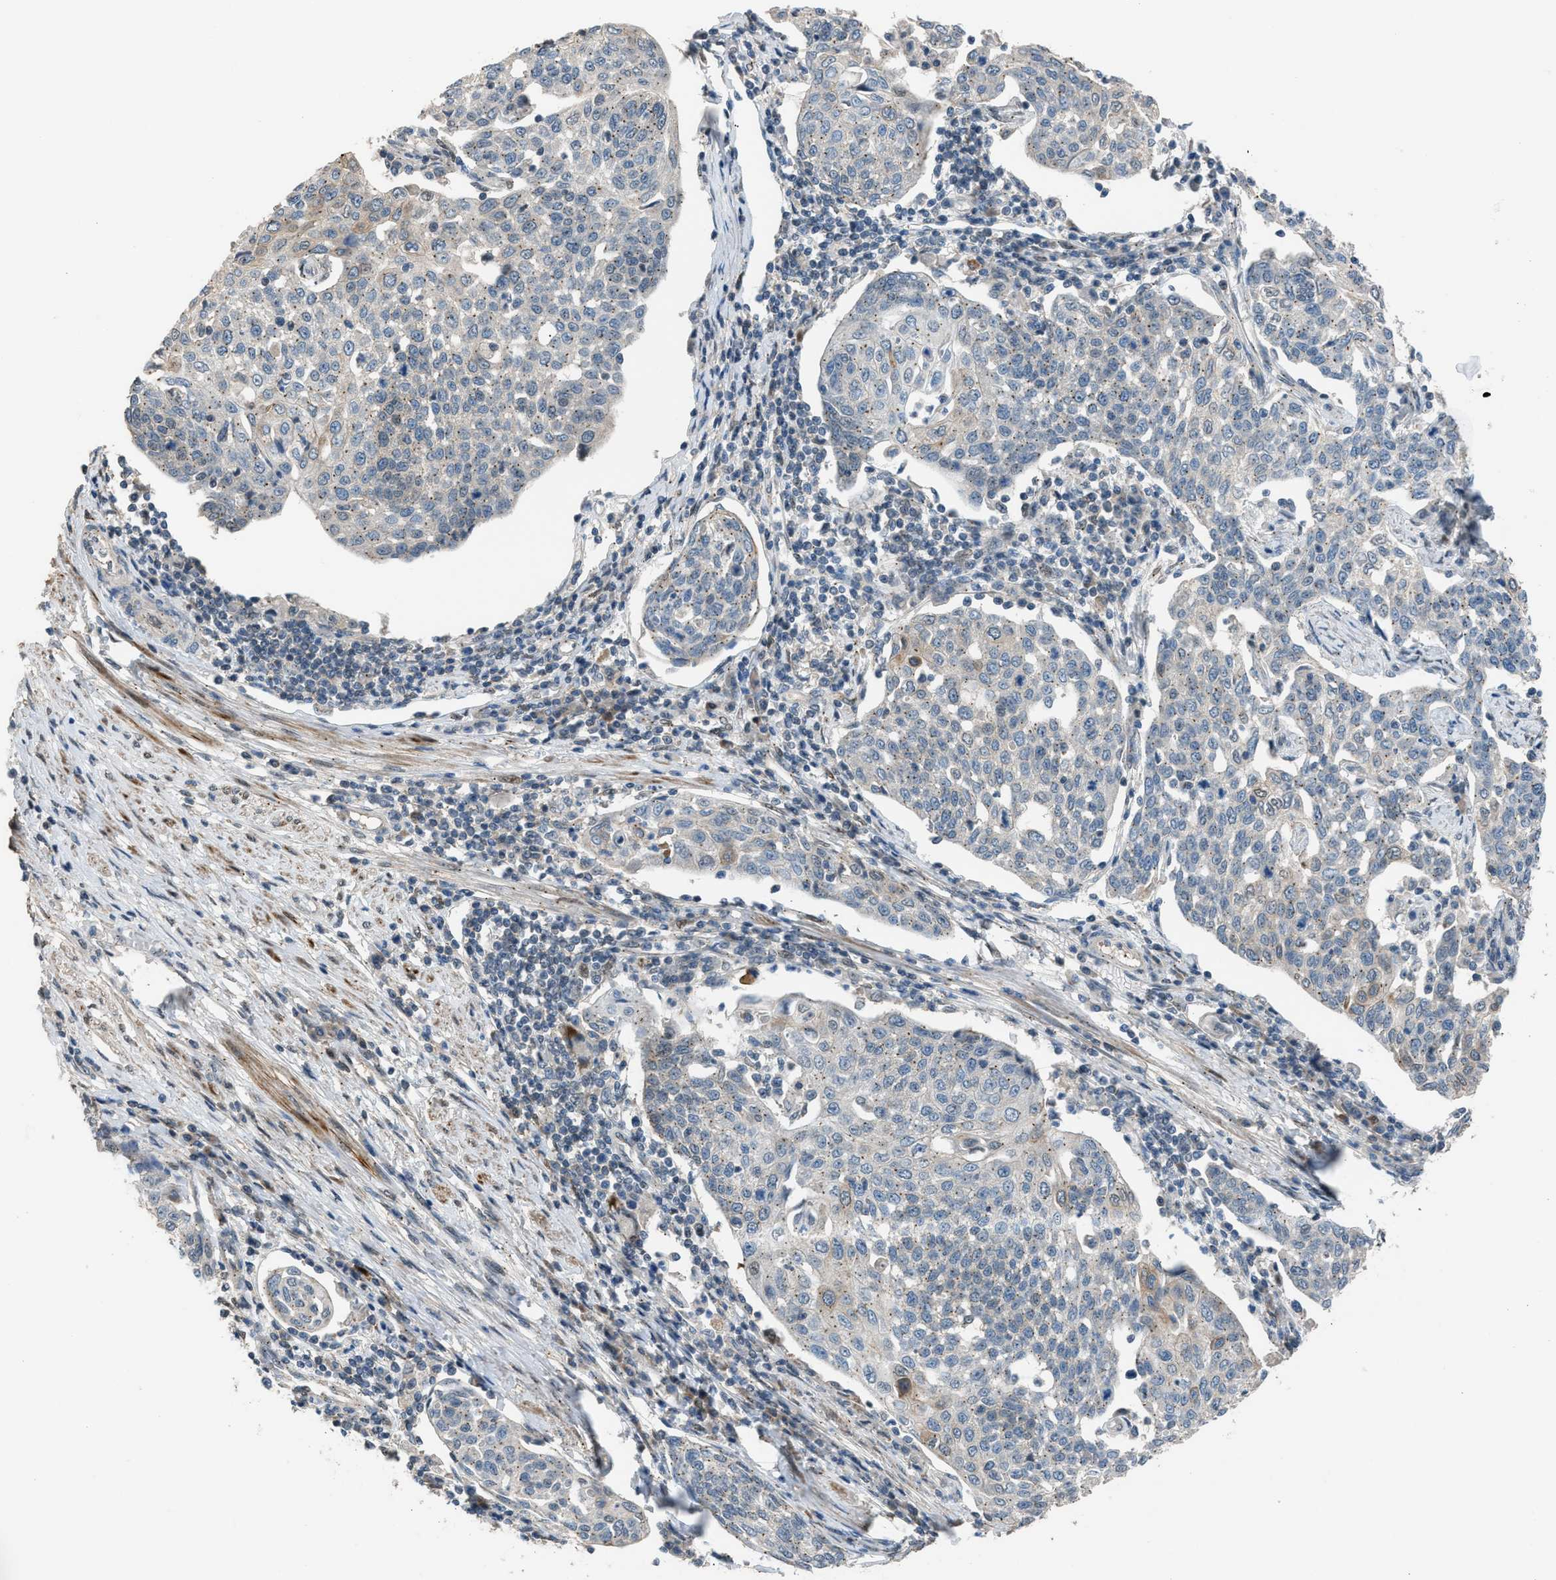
{"staining": {"intensity": "weak", "quantity": ">75%", "location": "cytoplasmic/membranous"}, "tissue": "cervical cancer", "cell_type": "Tumor cells", "image_type": "cancer", "snomed": [{"axis": "morphology", "description": "Squamous cell carcinoma, NOS"}, {"axis": "topography", "description": "Cervix"}], "caption": "IHC (DAB) staining of cervical cancer displays weak cytoplasmic/membranous protein staining in approximately >75% of tumor cells. The staining was performed using DAB to visualize the protein expression in brown, while the nuclei were stained in blue with hematoxylin (Magnification: 20x).", "gene": "CRTC1", "patient": {"sex": "female", "age": 34}}